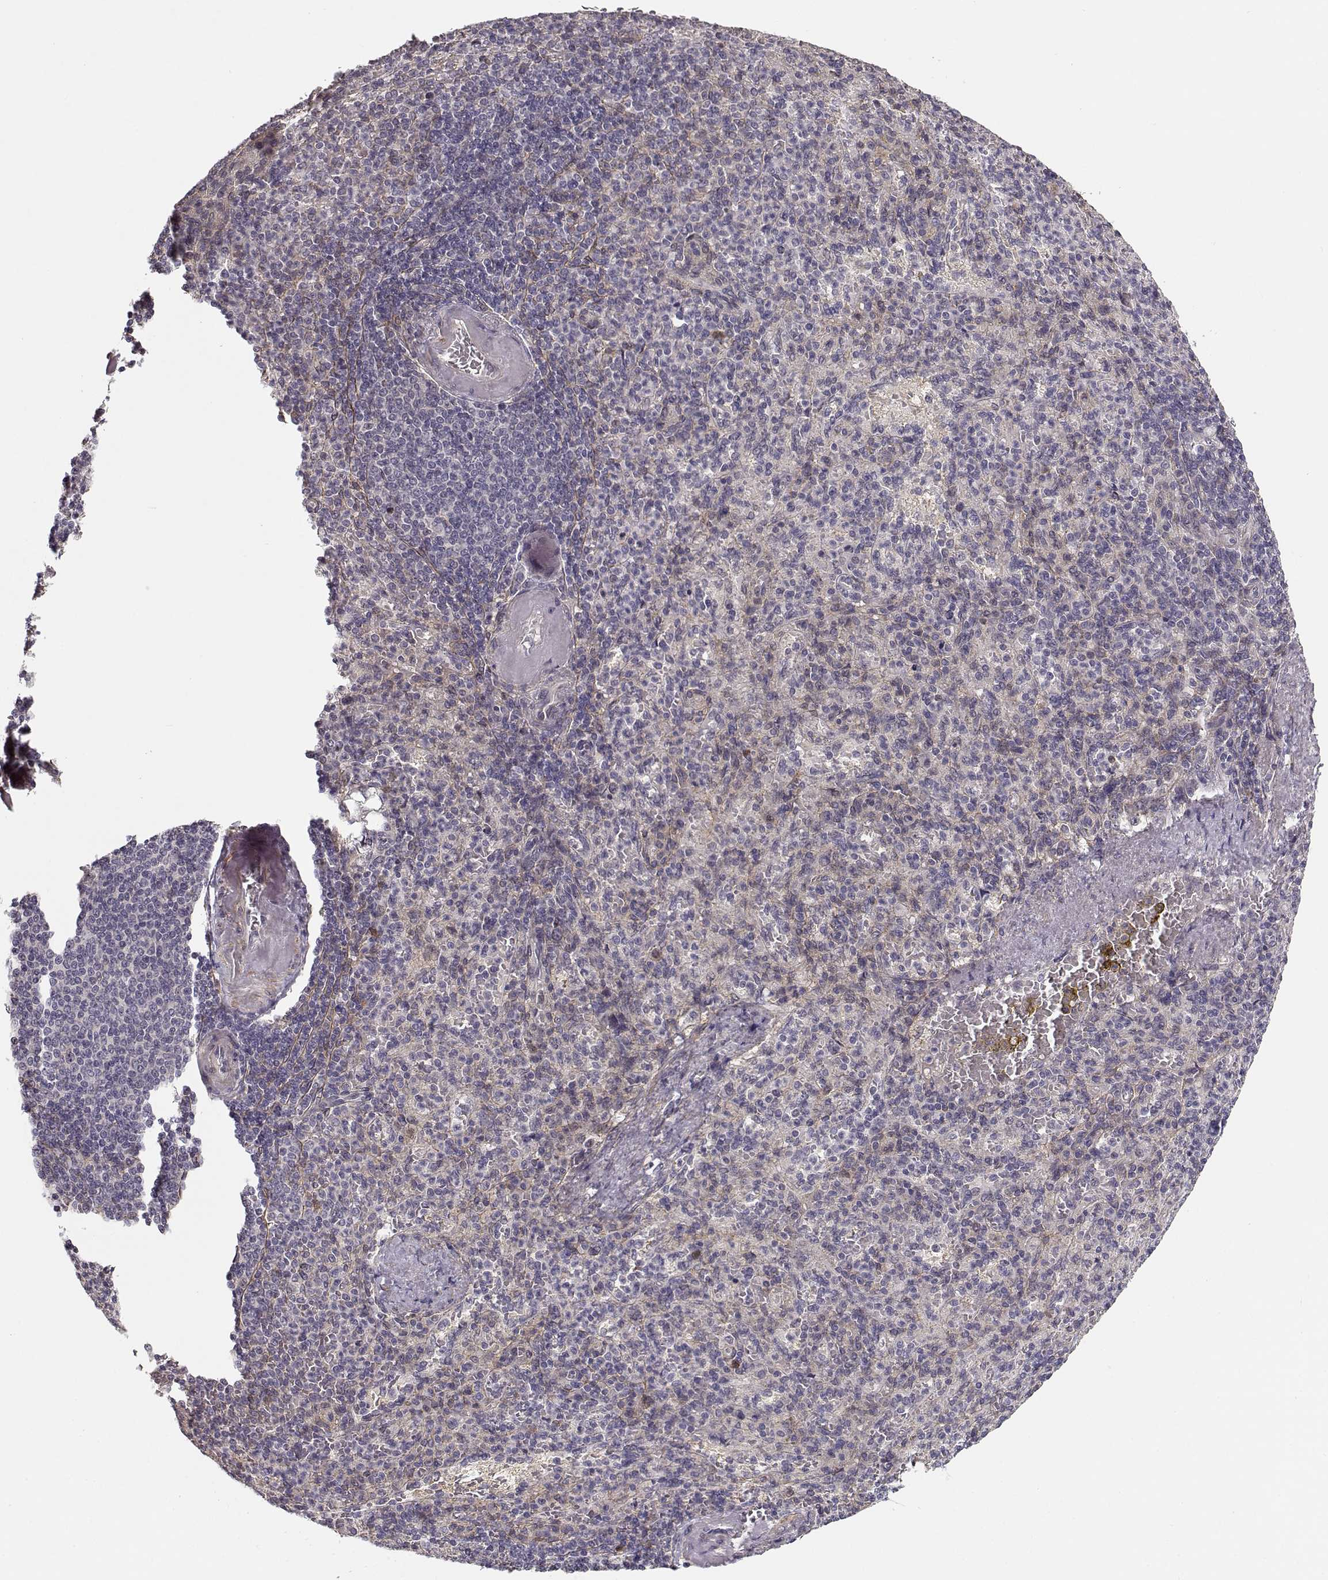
{"staining": {"intensity": "weak", "quantity": "<25%", "location": "cytoplasmic/membranous"}, "tissue": "spleen", "cell_type": "Cells in red pulp", "image_type": "normal", "snomed": [{"axis": "morphology", "description": "Normal tissue, NOS"}, {"axis": "topography", "description": "Spleen"}], "caption": "The IHC image has no significant staining in cells in red pulp of spleen. Nuclei are stained in blue.", "gene": "RGS9BP", "patient": {"sex": "female", "age": 74}}